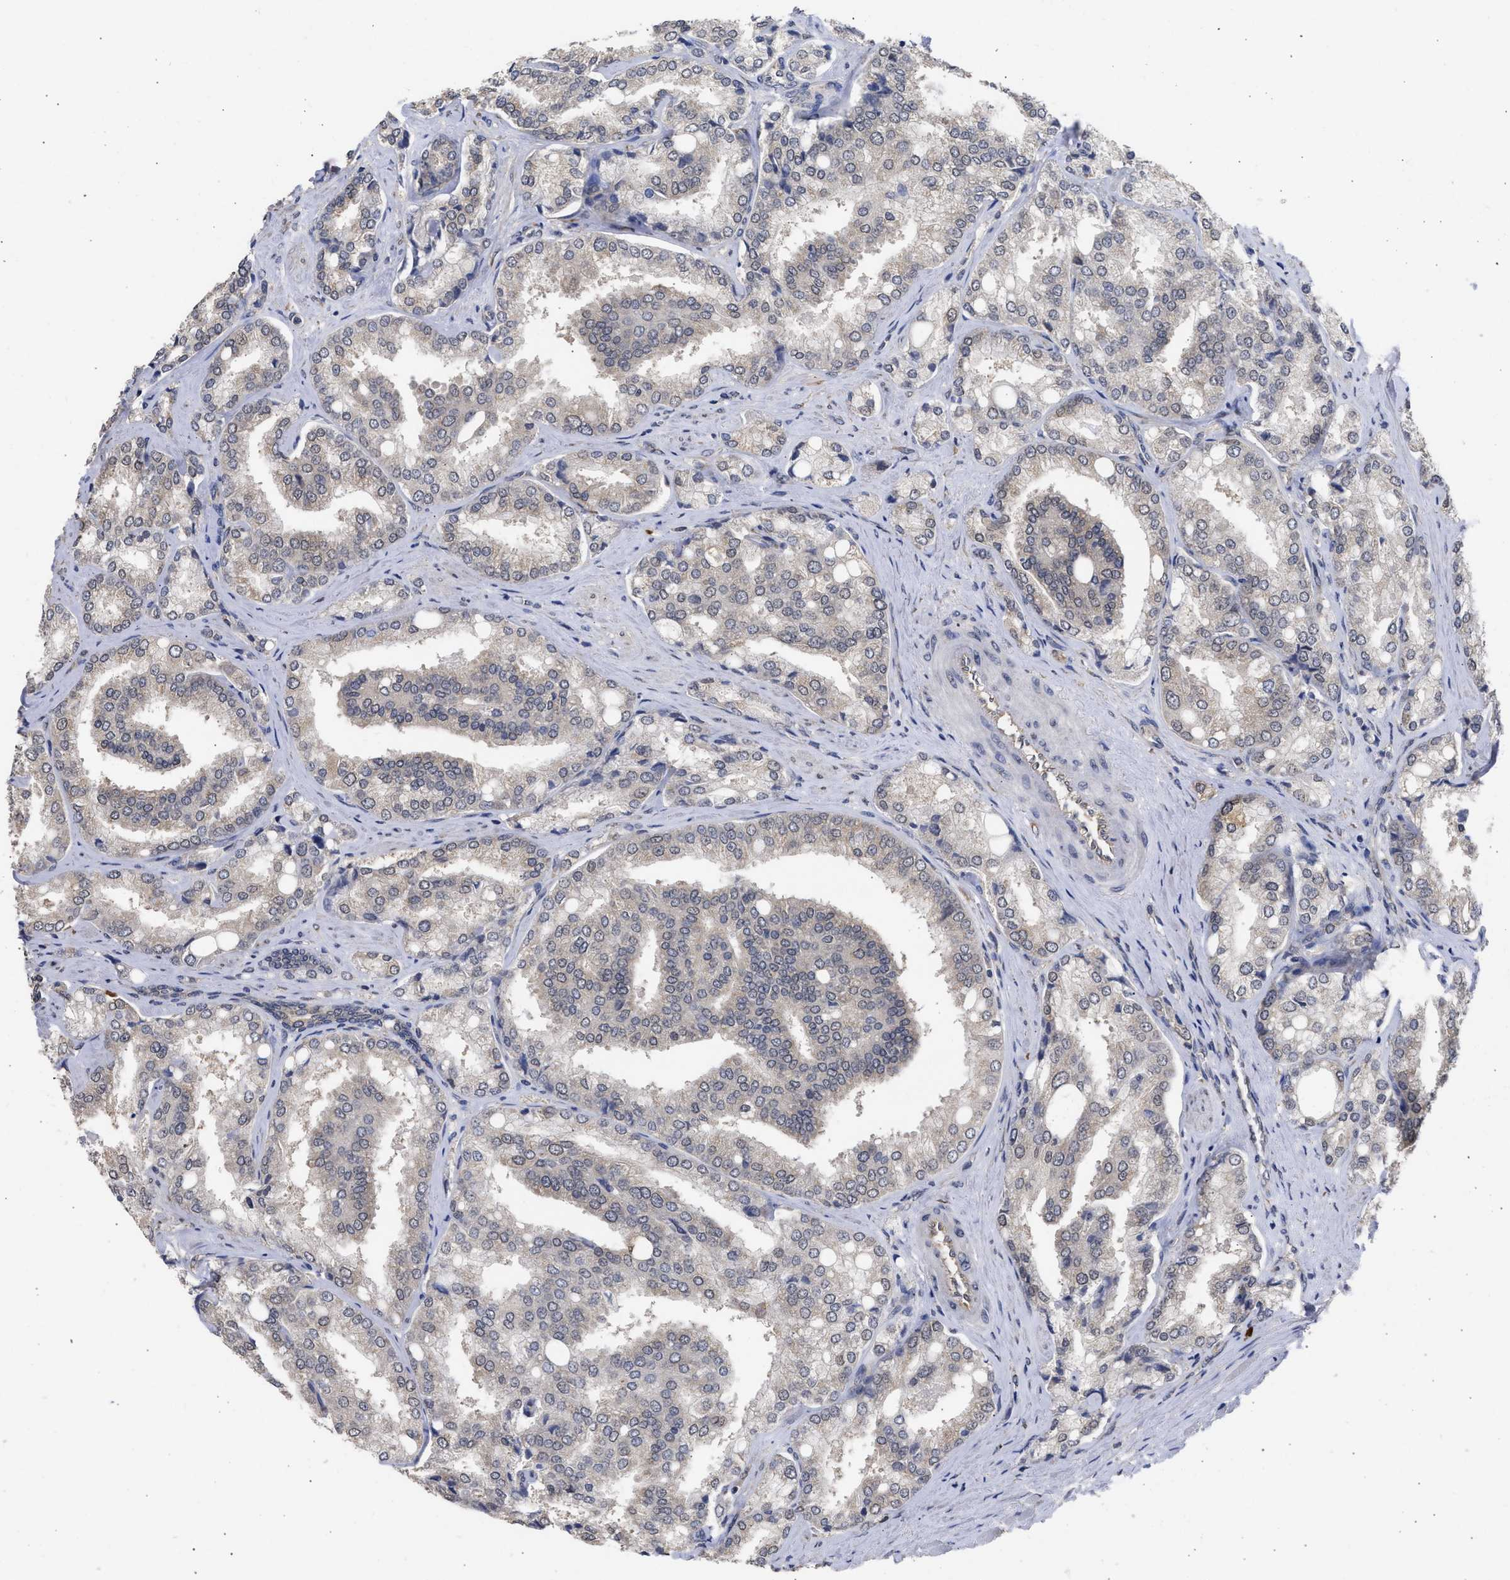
{"staining": {"intensity": "negative", "quantity": "none", "location": "none"}, "tissue": "prostate cancer", "cell_type": "Tumor cells", "image_type": "cancer", "snomed": [{"axis": "morphology", "description": "Adenocarcinoma, High grade"}, {"axis": "topography", "description": "Prostate"}], "caption": "The photomicrograph shows no staining of tumor cells in prostate cancer.", "gene": "DNAJC1", "patient": {"sex": "male", "age": 50}}